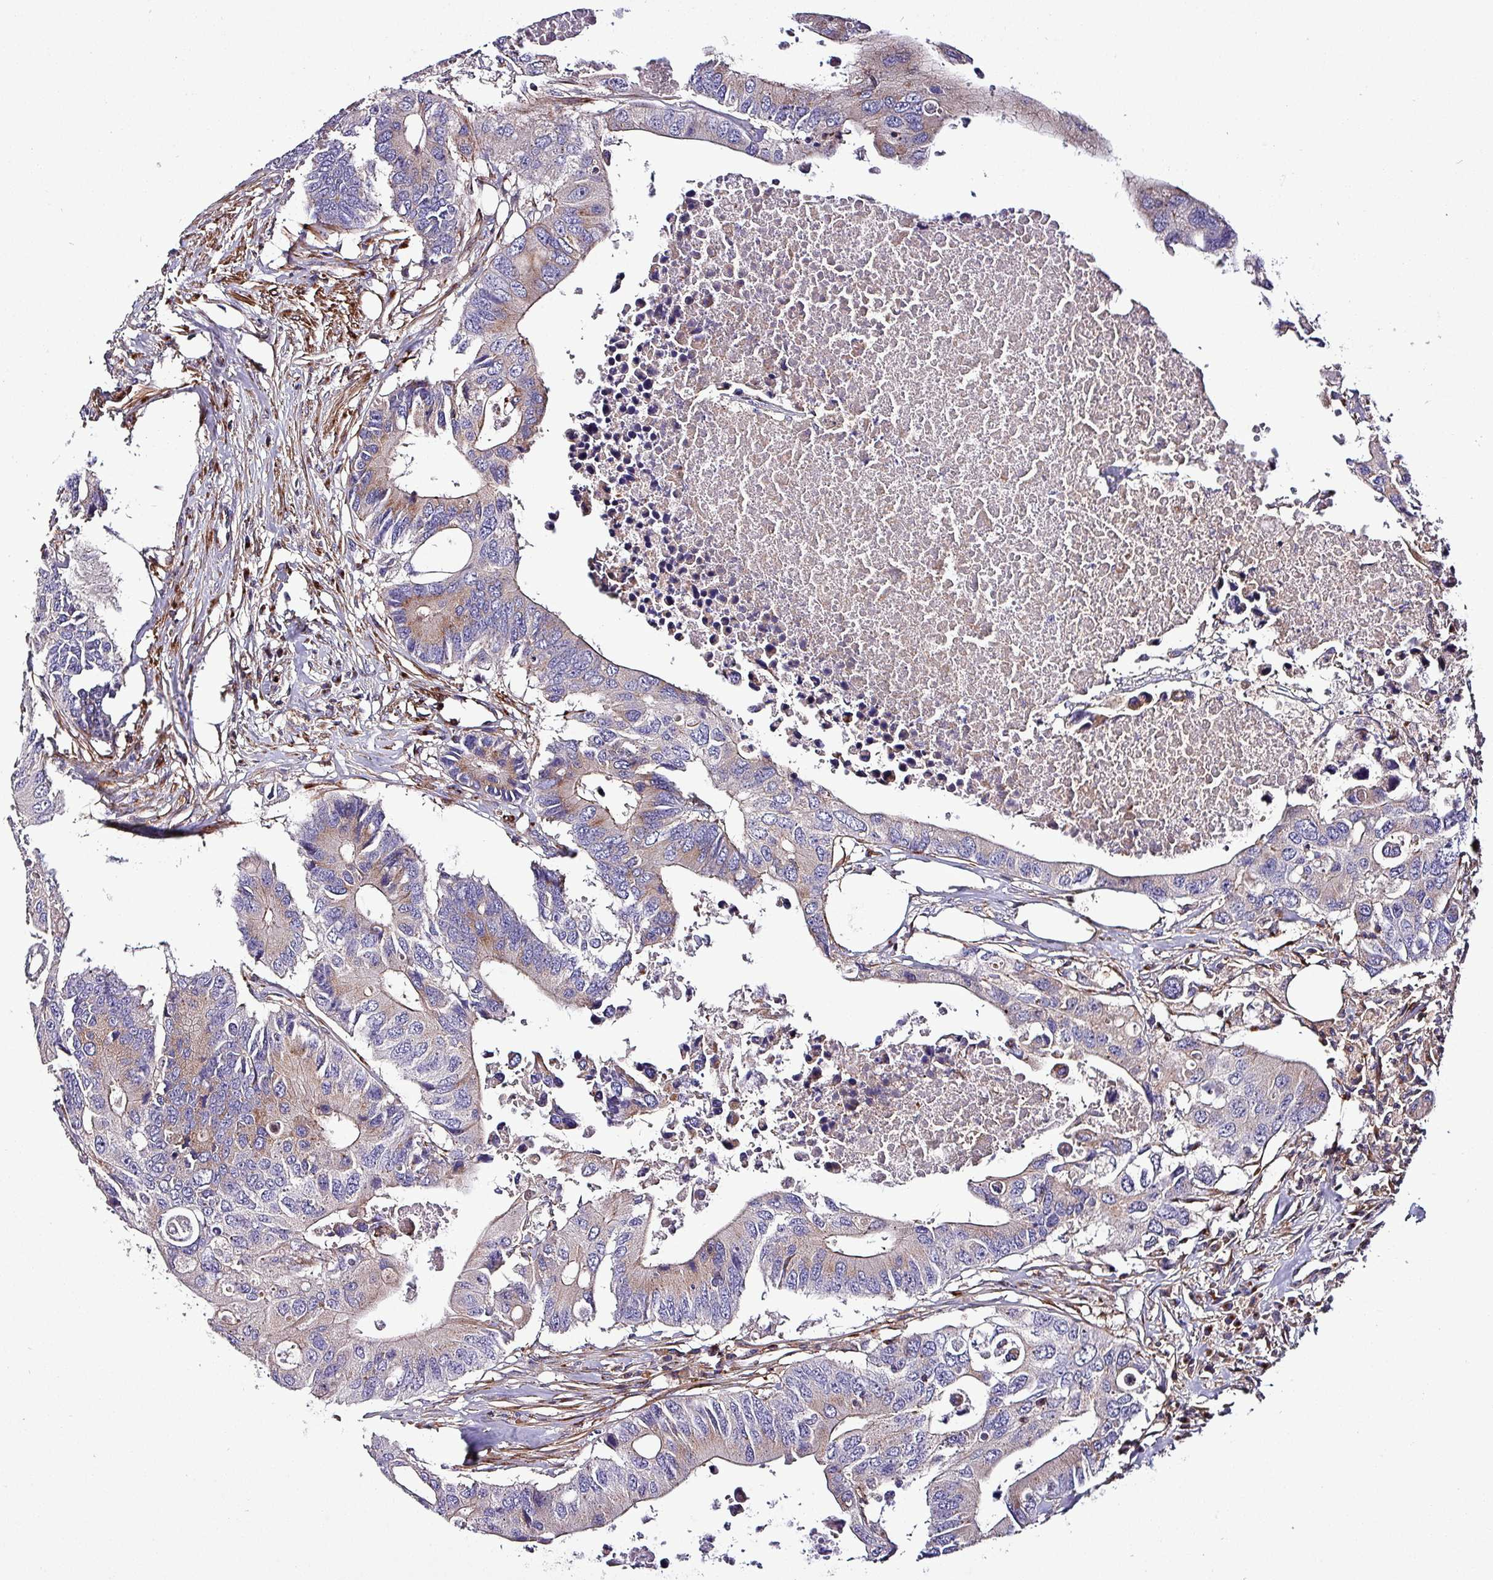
{"staining": {"intensity": "weak", "quantity": "<25%", "location": "cytoplasmic/membranous"}, "tissue": "colorectal cancer", "cell_type": "Tumor cells", "image_type": "cancer", "snomed": [{"axis": "morphology", "description": "Adenocarcinoma, NOS"}, {"axis": "topography", "description": "Colon"}], "caption": "Human colorectal cancer stained for a protein using immunohistochemistry (IHC) reveals no positivity in tumor cells.", "gene": "VAMP4", "patient": {"sex": "male", "age": 71}}